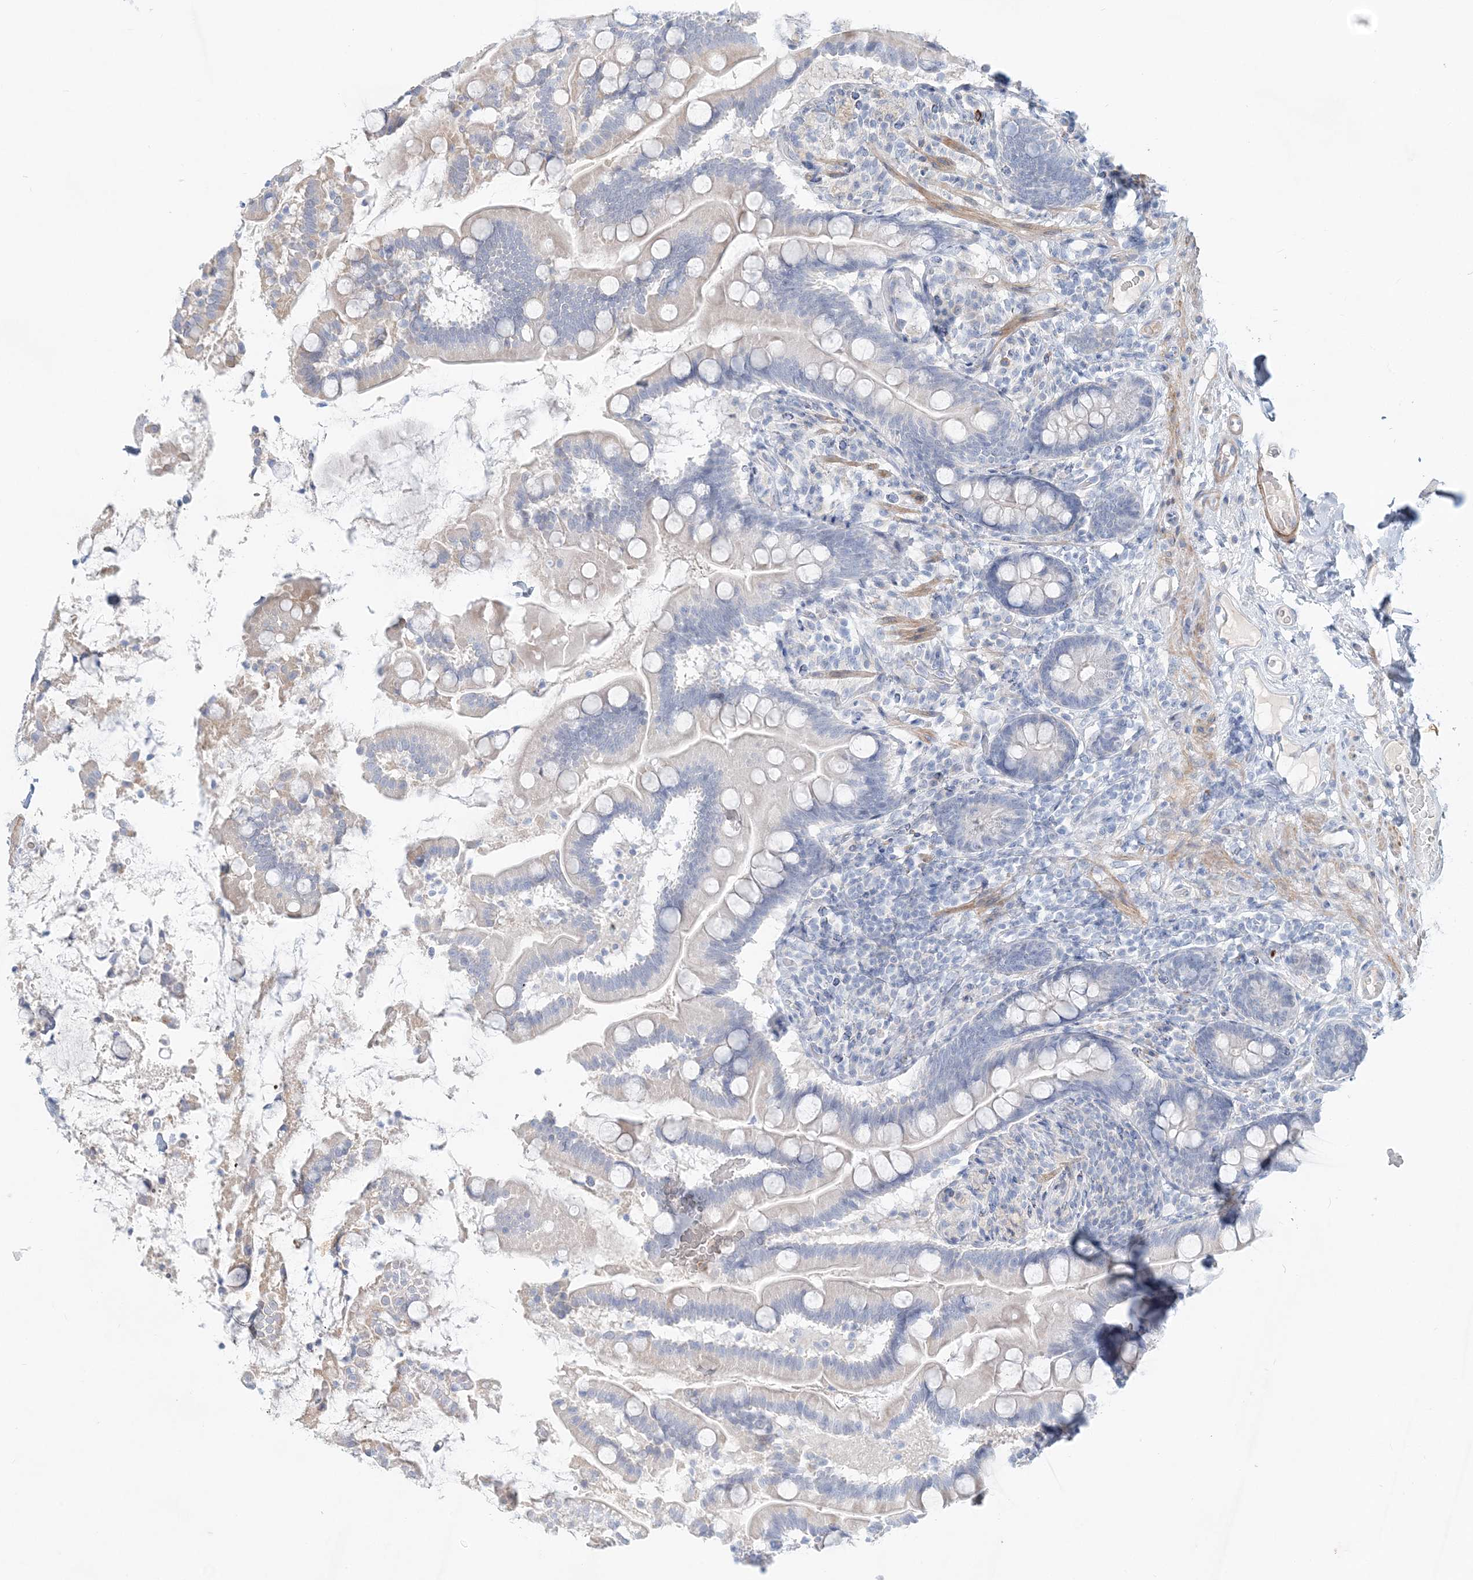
{"staining": {"intensity": "negative", "quantity": "none", "location": "none"}, "tissue": "small intestine", "cell_type": "Glandular cells", "image_type": "normal", "snomed": [{"axis": "morphology", "description": "Normal tissue, NOS"}, {"axis": "topography", "description": "Small intestine"}], "caption": "Glandular cells show no significant protein staining in normal small intestine.", "gene": "DNAH5", "patient": {"sex": "female", "age": 64}}